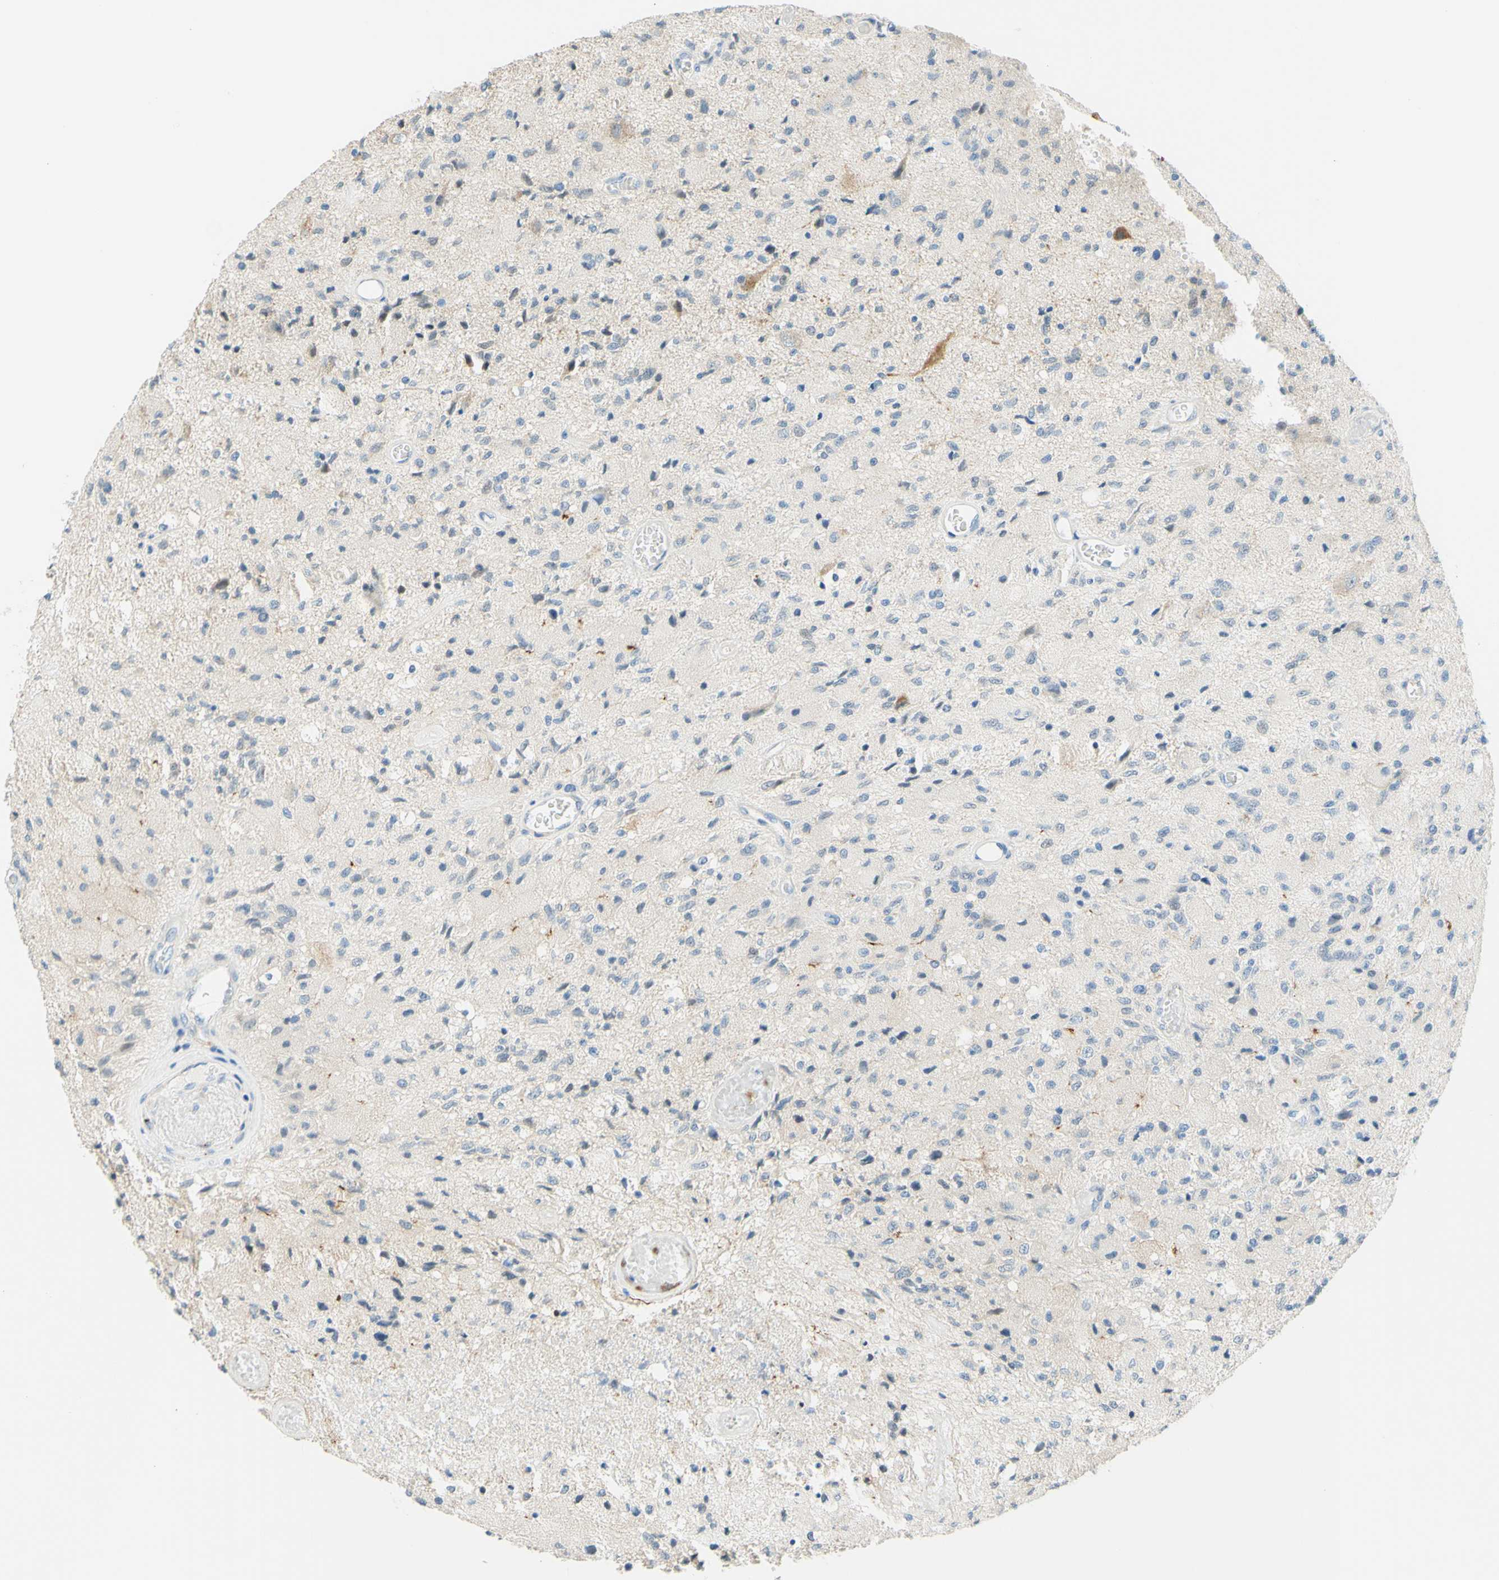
{"staining": {"intensity": "negative", "quantity": "none", "location": "none"}, "tissue": "glioma", "cell_type": "Tumor cells", "image_type": "cancer", "snomed": [{"axis": "morphology", "description": "Normal tissue, NOS"}, {"axis": "morphology", "description": "Glioma, malignant, High grade"}, {"axis": "topography", "description": "Cerebral cortex"}], "caption": "An immunohistochemistry micrograph of malignant high-grade glioma is shown. There is no staining in tumor cells of malignant high-grade glioma.", "gene": "TREM2", "patient": {"sex": "male", "age": 77}}